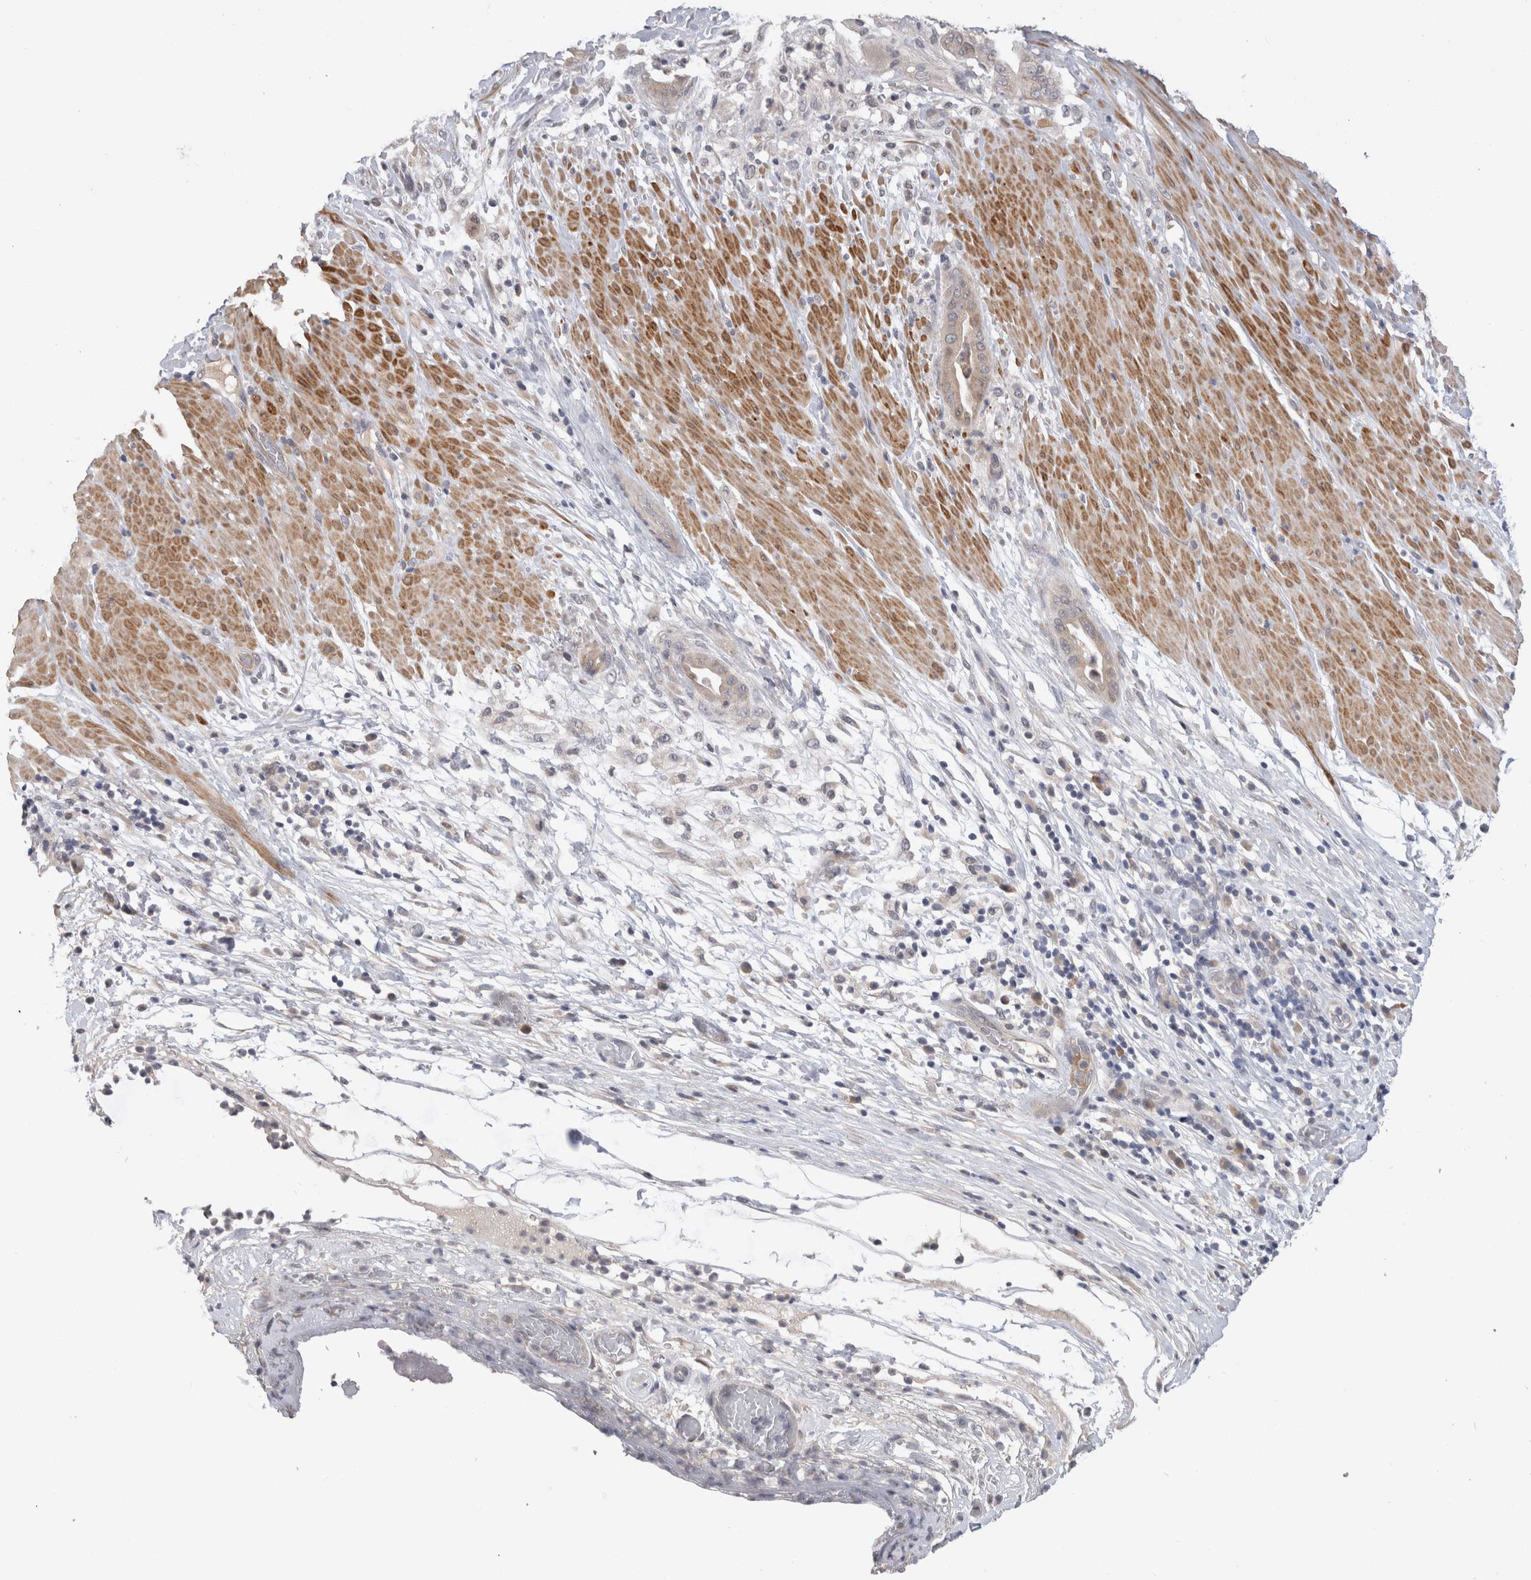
{"staining": {"intensity": "negative", "quantity": "none", "location": "none"}, "tissue": "pancreatic cancer", "cell_type": "Tumor cells", "image_type": "cancer", "snomed": [{"axis": "morphology", "description": "Adenocarcinoma, NOS"}, {"axis": "topography", "description": "Pancreas"}], "caption": "Pancreatic cancer (adenocarcinoma) was stained to show a protein in brown. There is no significant positivity in tumor cells.", "gene": "CRYBG1", "patient": {"sex": "male", "age": 63}}